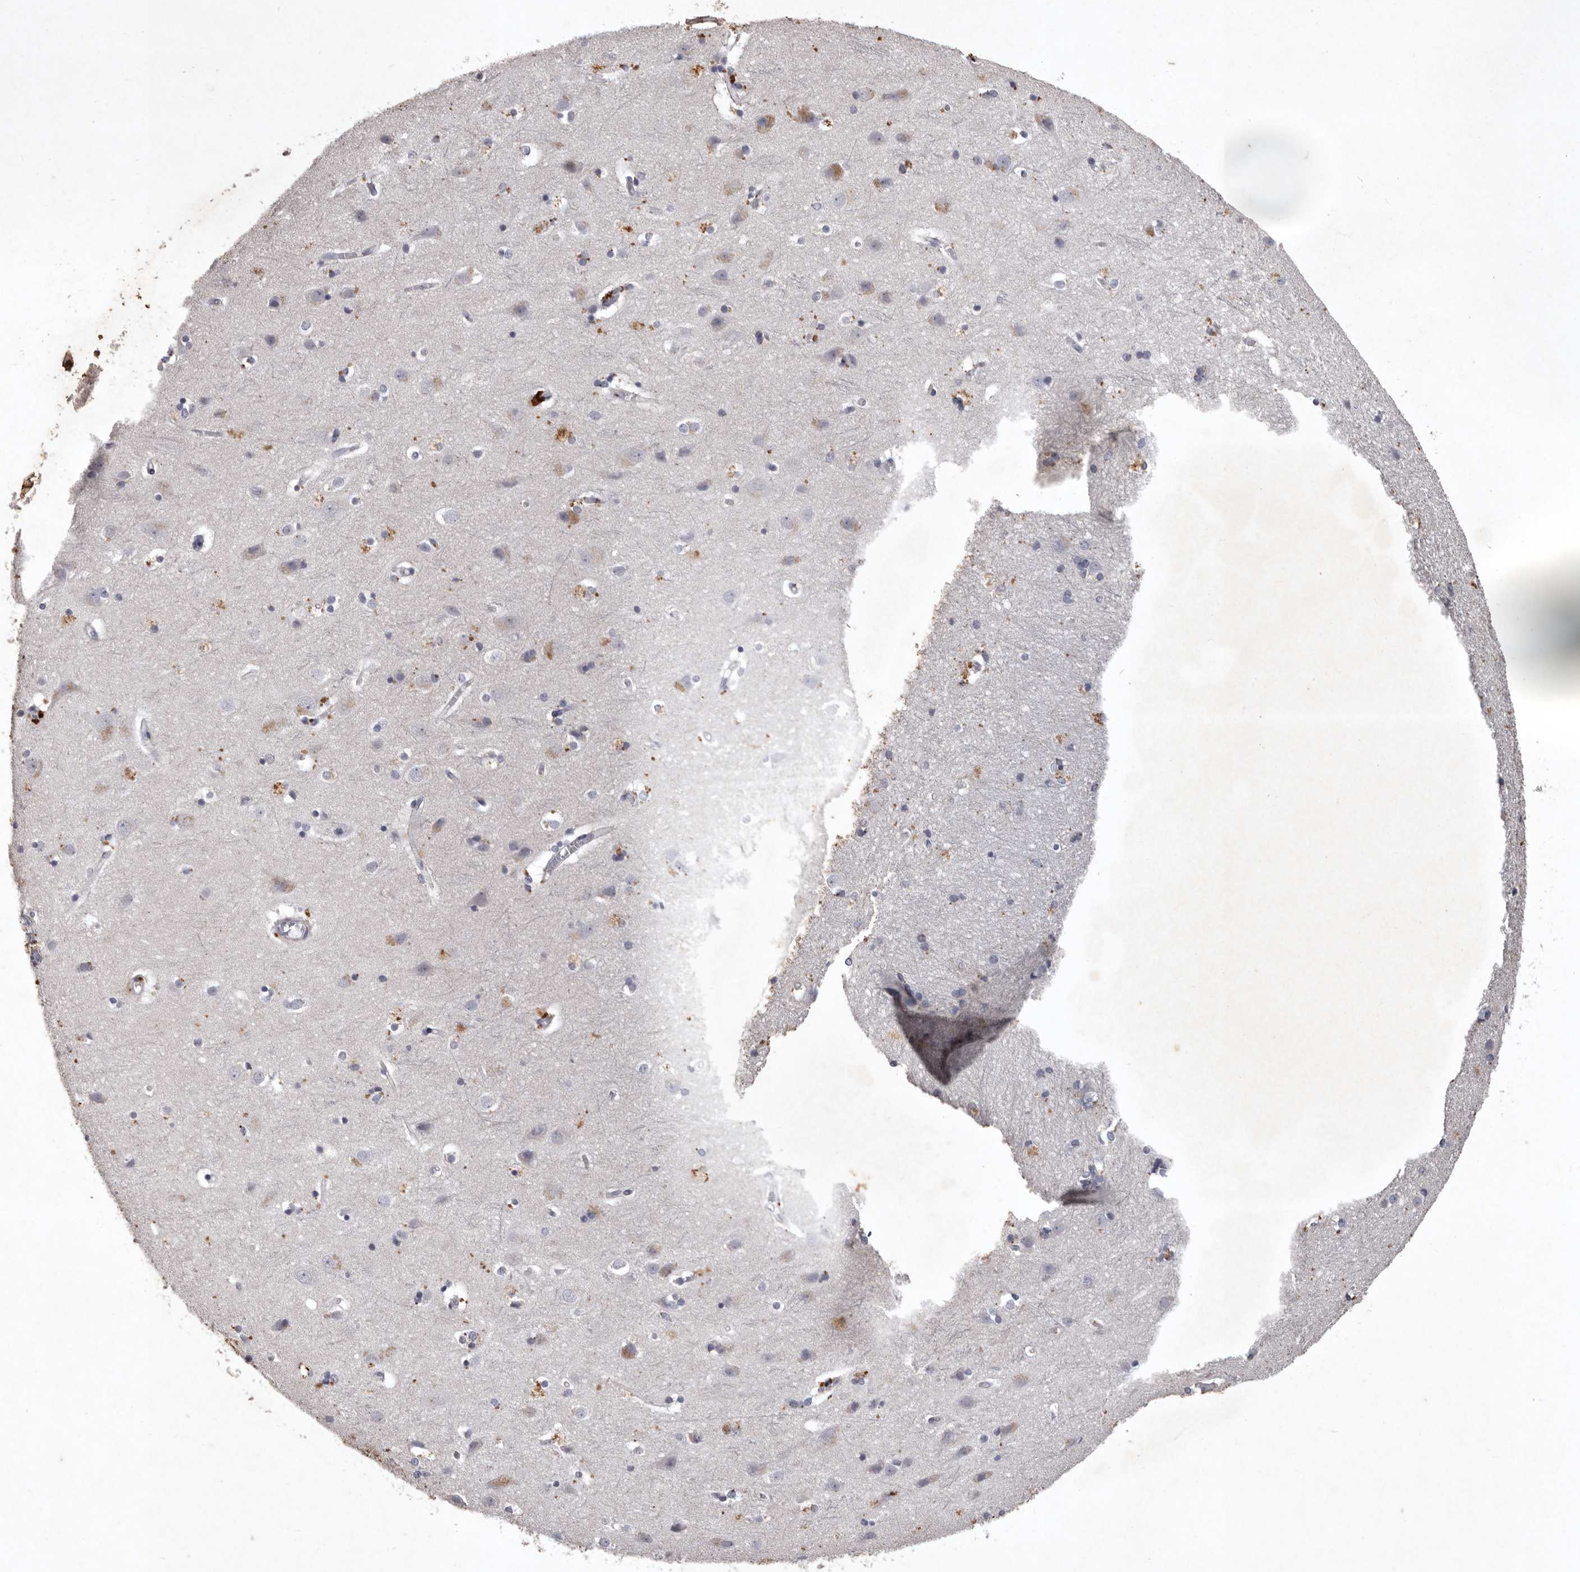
{"staining": {"intensity": "weak", "quantity": "25%-75%", "location": "cytoplasmic/membranous"}, "tissue": "cerebral cortex", "cell_type": "Endothelial cells", "image_type": "normal", "snomed": [{"axis": "morphology", "description": "Normal tissue, NOS"}, {"axis": "topography", "description": "Cerebral cortex"}], "caption": "Cerebral cortex stained with a brown dye reveals weak cytoplasmic/membranous positive staining in approximately 25%-75% of endothelial cells.", "gene": "NKAIN4", "patient": {"sex": "male", "age": 54}}